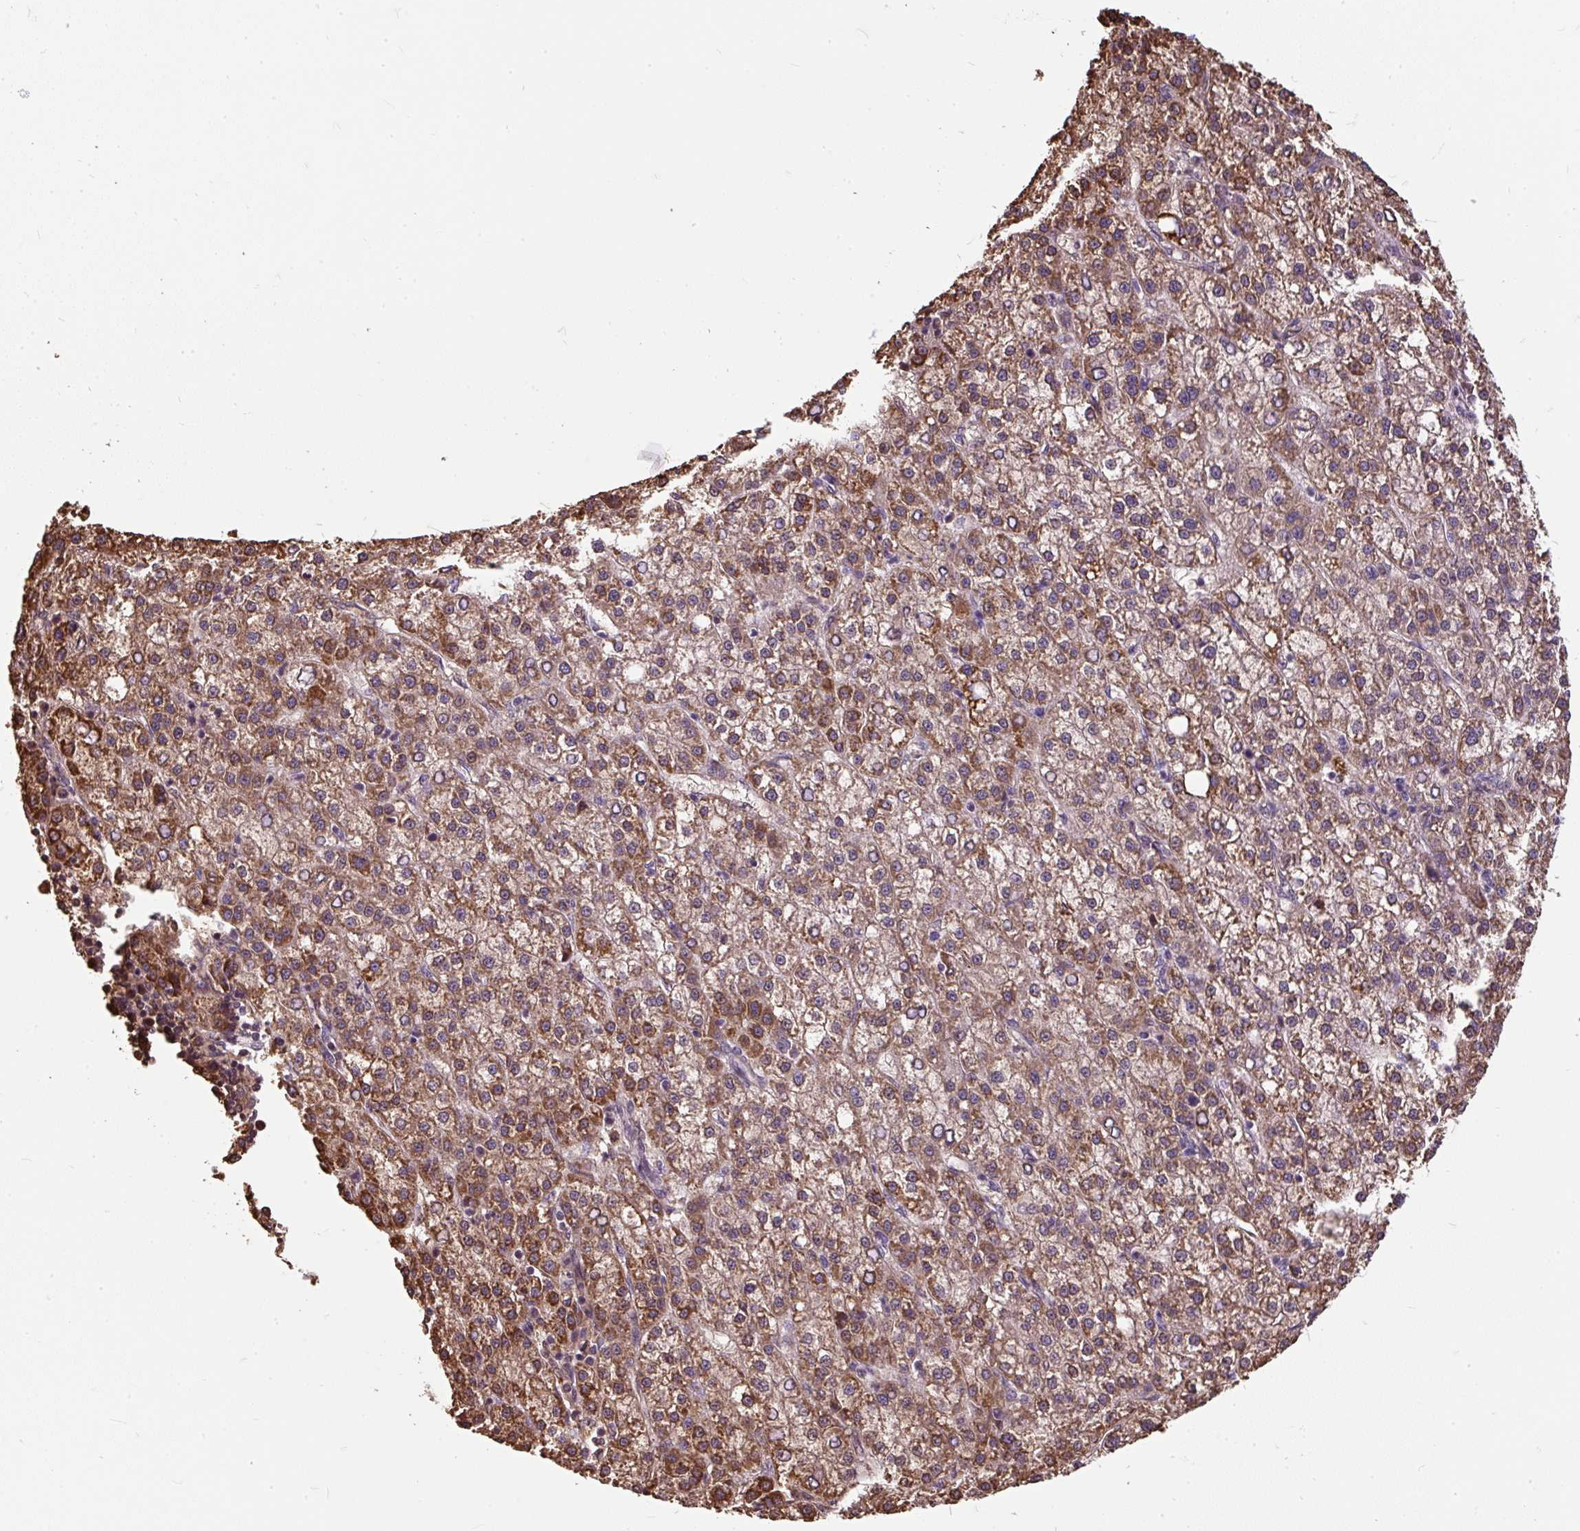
{"staining": {"intensity": "moderate", "quantity": ">75%", "location": "cytoplasmic/membranous"}, "tissue": "liver cancer", "cell_type": "Tumor cells", "image_type": "cancer", "snomed": [{"axis": "morphology", "description": "Carcinoma, Hepatocellular, NOS"}, {"axis": "topography", "description": "Liver"}], "caption": "A high-resolution histopathology image shows immunohistochemistry (IHC) staining of hepatocellular carcinoma (liver), which displays moderate cytoplasmic/membranous staining in about >75% of tumor cells.", "gene": "PUS7L", "patient": {"sex": "female", "age": 58}}